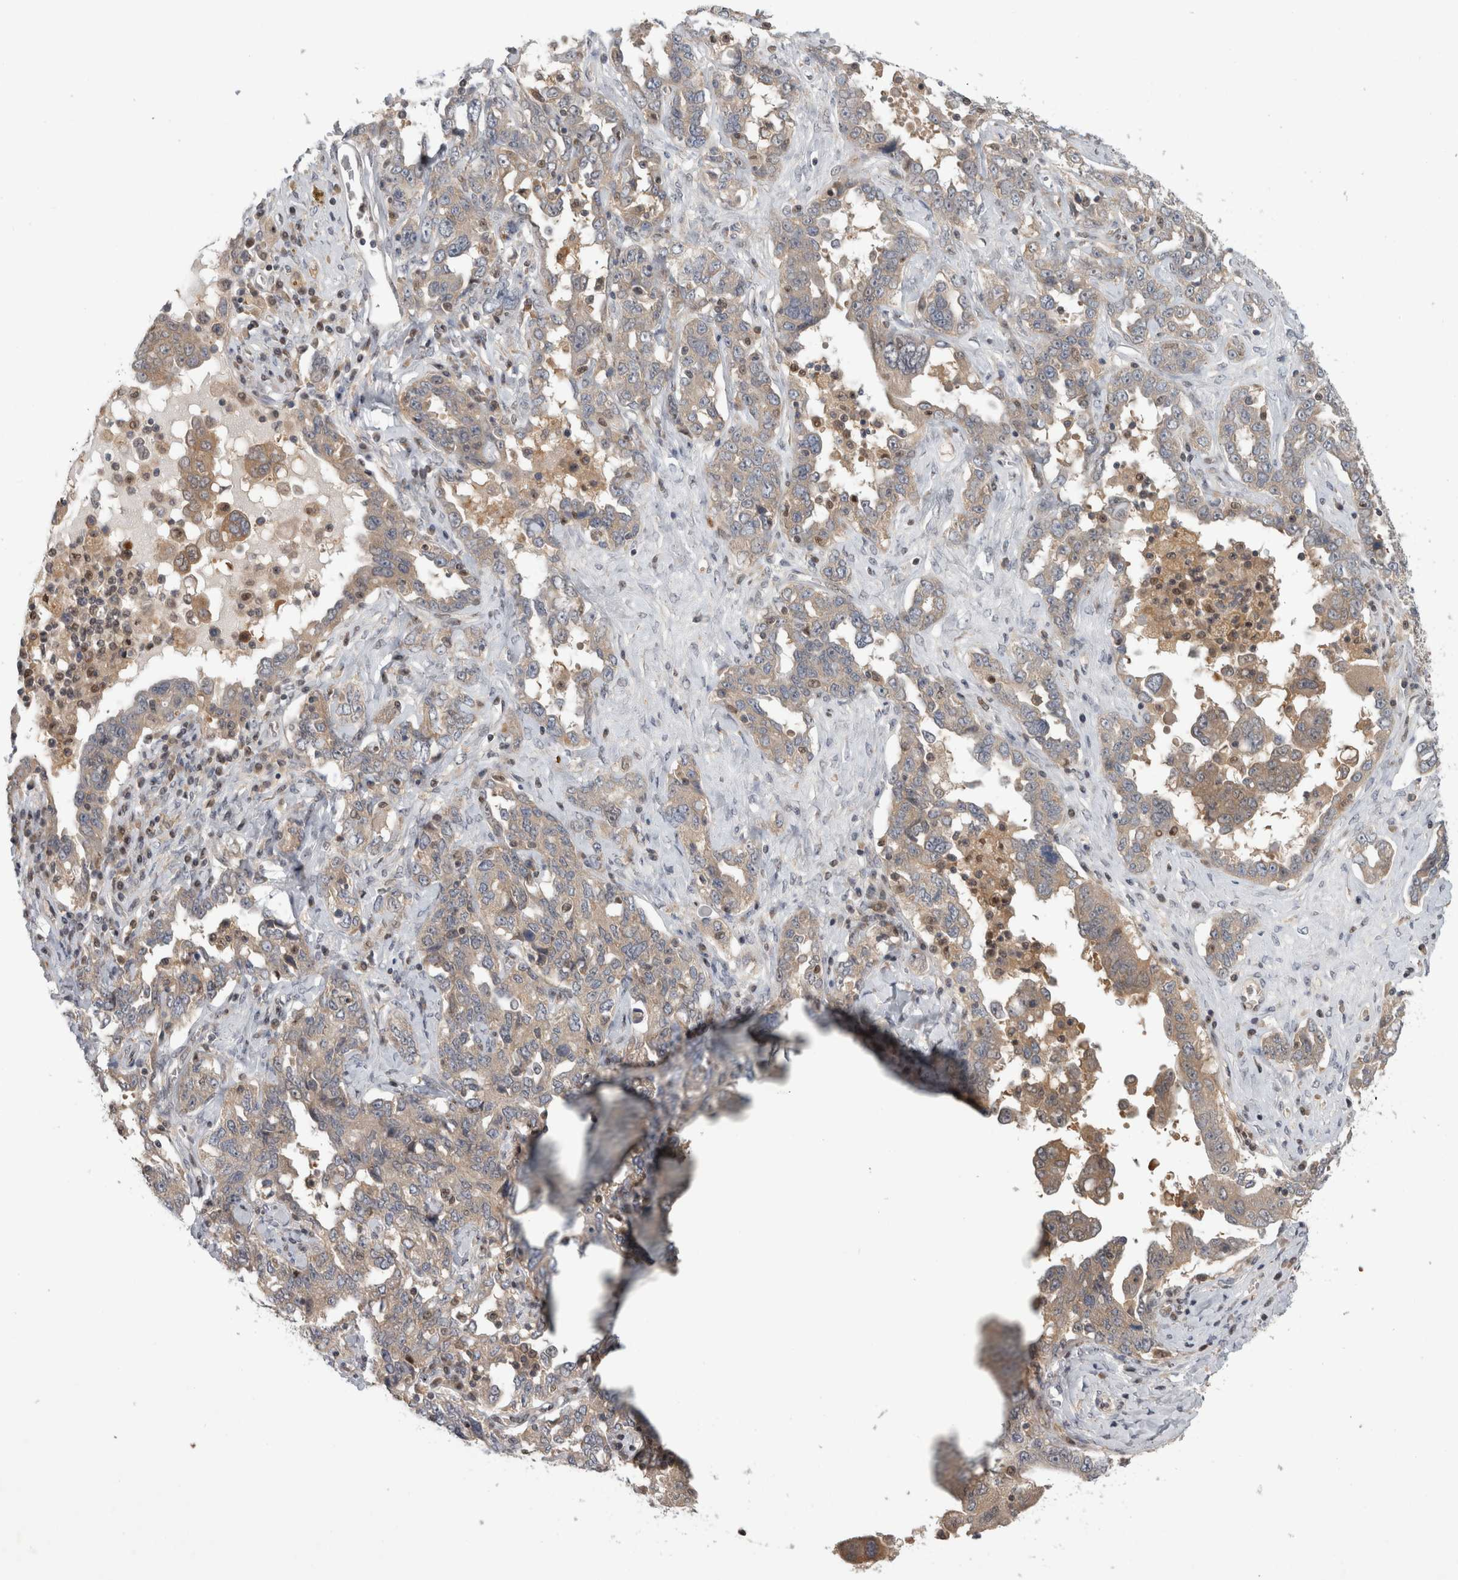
{"staining": {"intensity": "weak", "quantity": "25%-75%", "location": "cytoplasmic/membranous"}, "tissue": "ovarian cancer", "cell_type": "Tumor cells", "image_type": "cancer", "snomed": [{"axis": "morphology", "description": "Carcinoma, endometroid"}, {"axis": "topography", "description": "Ovary"}], "caption": "Ovarian cancer (endometroid carcinoma) stained with DAB (3,3'-diaminobenzidine) IHC shows low levels of weak cytoplasmic/membranous expression in about 25%-75% of tumor cells.", "gene": "PIGP", "patient": {"sex": "female", "age": 62}}